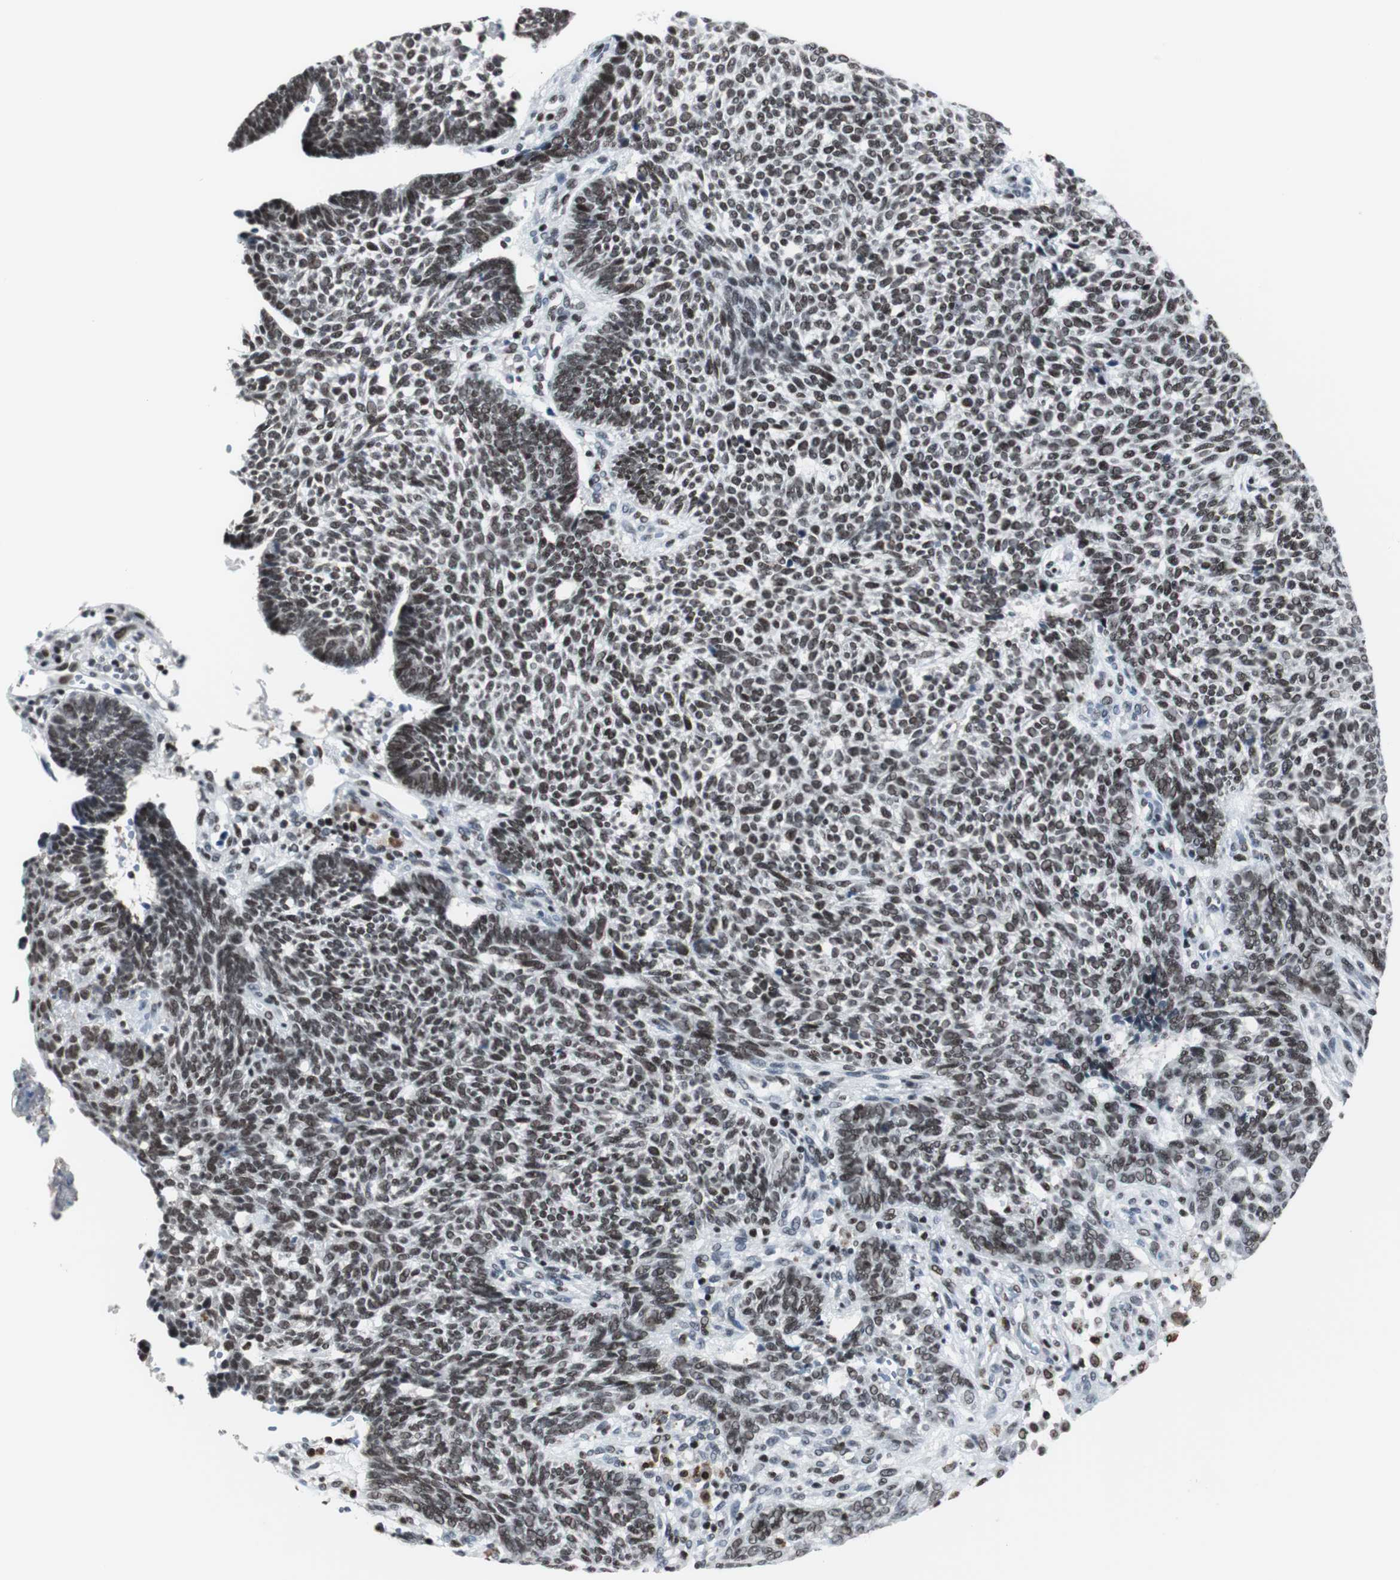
{"staining": {"intensity": "moderate", "quantity": ">75%", "location": "nuclear"}, "tissue": "skin cancer", "cell_type": "Tumor cells", "image_type": "cancer", "snomed": [{"axis": "morphology", "description": "Normal tissue, NOS"}, {"axis": "morphology", "description": "Basal cell carcinoma"}, {"axis": "topography", "description": "Skin"}], "caption": "Immunohistochemical staining of human basal cell carcinoma (skin) exhibits medium levels of moderate nuclear protein expression in approximately >75% of tumor cells.", "gene": "RAD9A", "patient": {"sex": "male", "age": 87}}